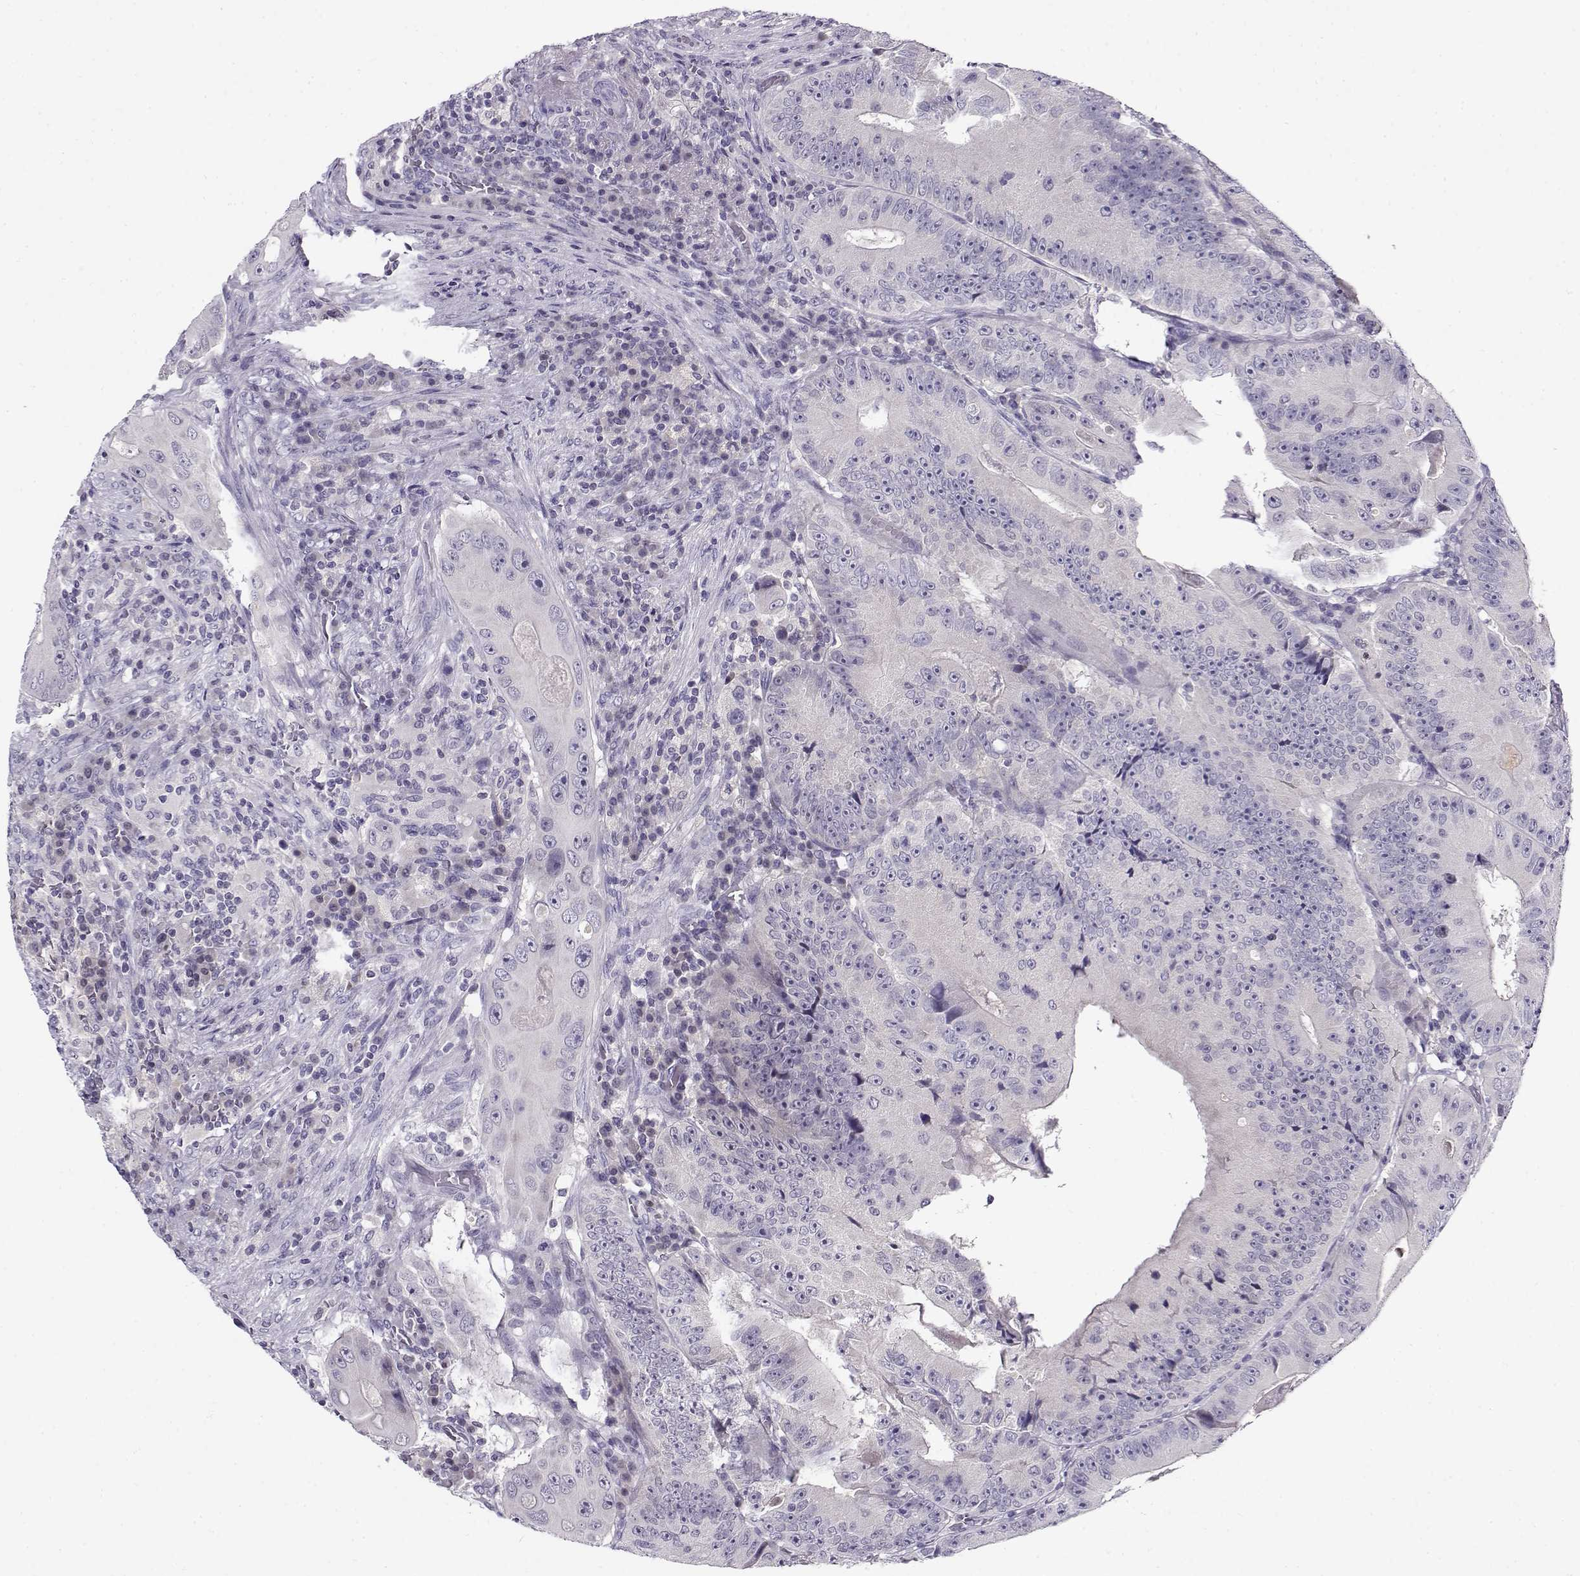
{"staining": {"intensity": "negative", "quantity": "none", "location": "none"}, "tissue": "colorectal cancer", "cell_type": "Tumor cells", "image_type": "cancer", "snomed": [{"axis": "morphology", "description": "Adenocarcinoma, NOS"}, {"axis": "topography", "description": "Colon"}], "caption": "High power microscopy photomicrograph of an immunohistochemistry (IHC) photomicrograph of colorectal adenocarcinoma, revealing no significant positivity in tumor cells. (DAB (3,3'-diaminobenzidine) immunohistochemistry (IHC), high magnification).", "gene": "FEZF1", "patient": {"sex": "female", "age": 86}}